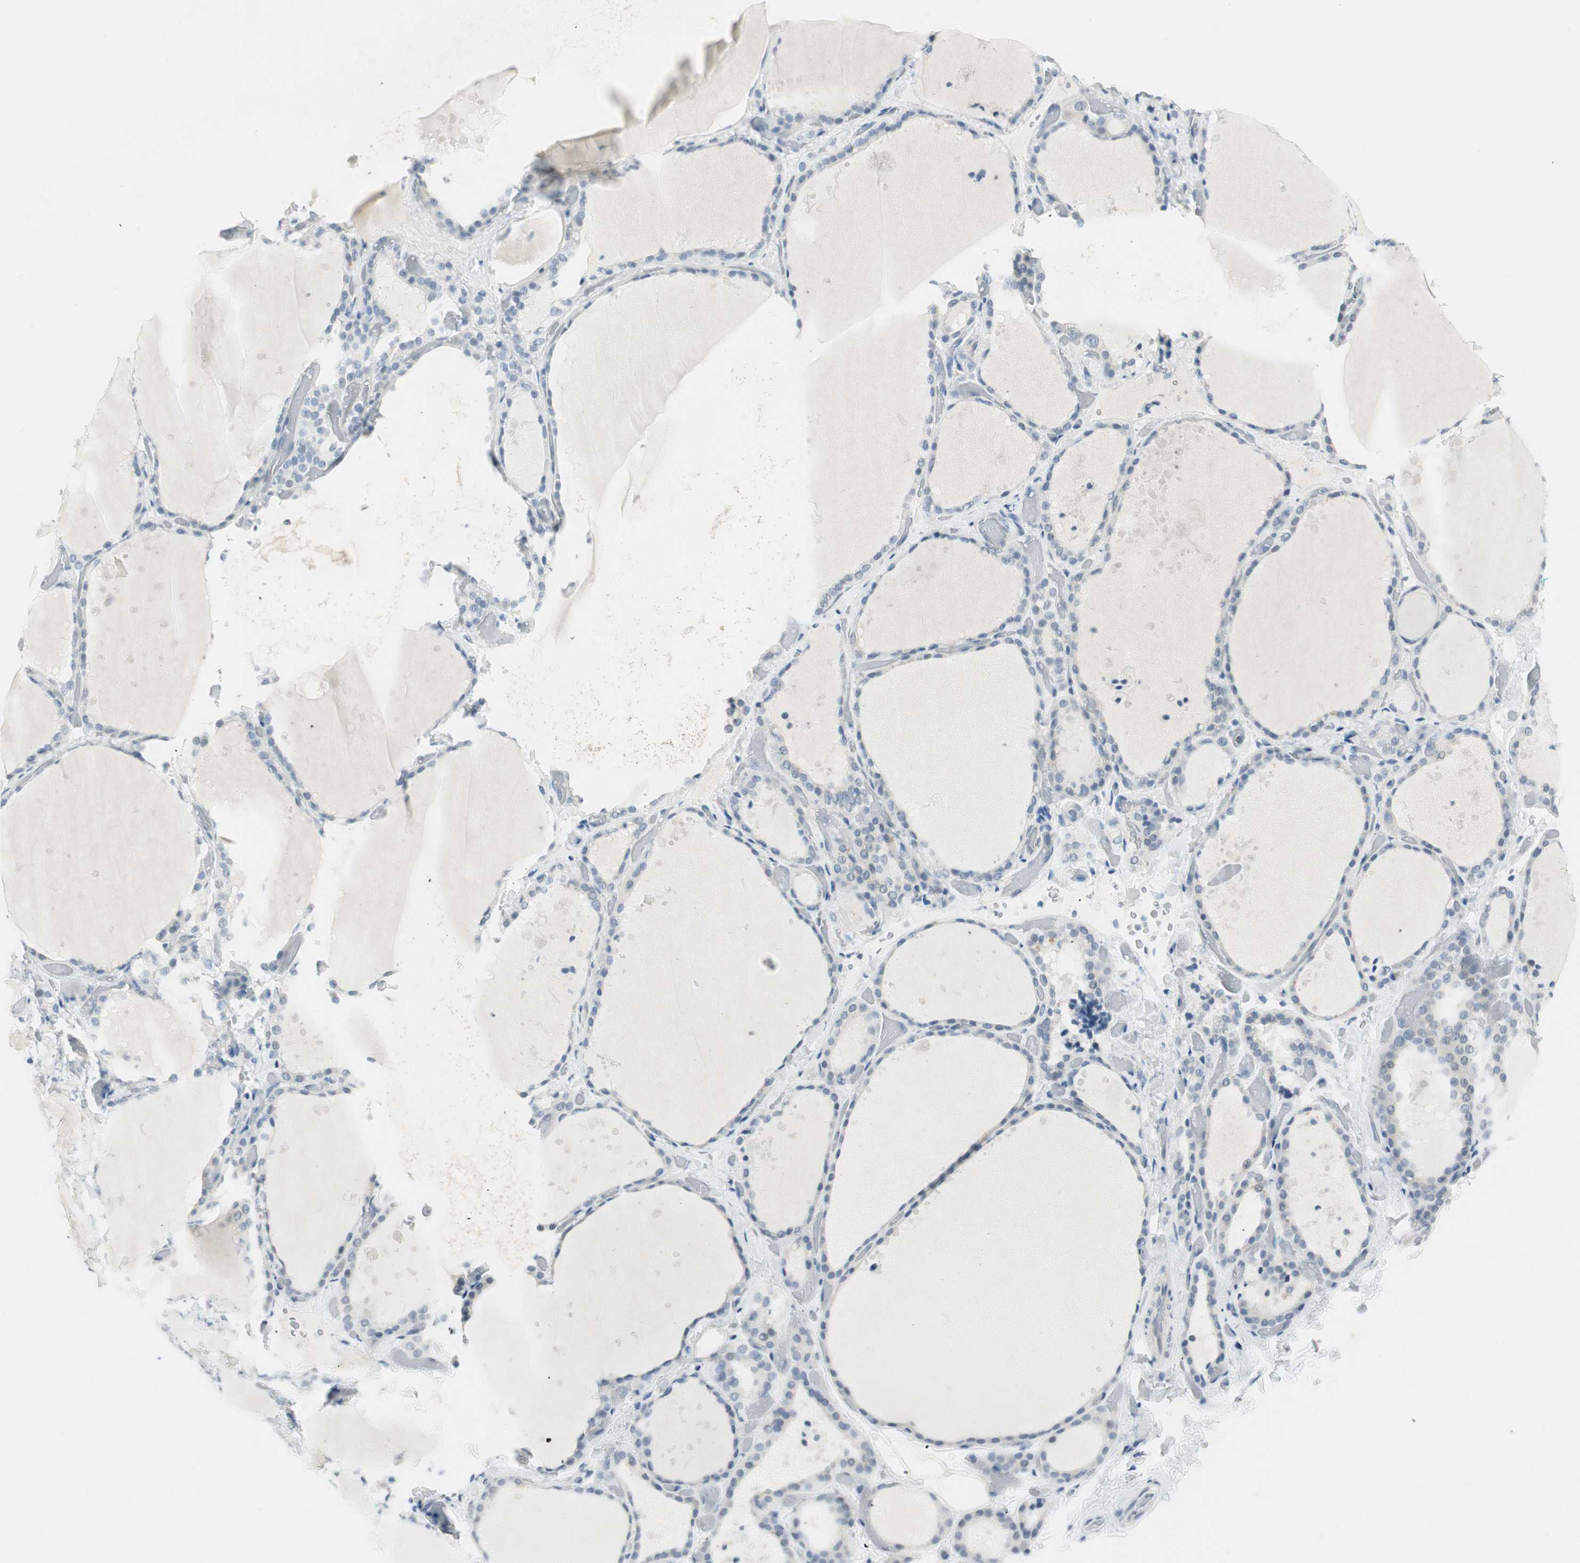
{"staining": {"intensity": "negative", "quantity": "none", "location": "none"}, "tissue": "thyroid gland", "cell_type": "Glandular cells", "image_type": "normal", "snomed": [{"axis": "morphology", "description": "Normal tissue, NOS"}, {"axis": "topography", "description": "Thyroid gland"}], "caption": "Image shows no protein expression in glandular cells of normal thyroid gland. Nuclei are stained in blue.", "gene": "MLLT10", "patient": {"sex": "female", "age": 44}}